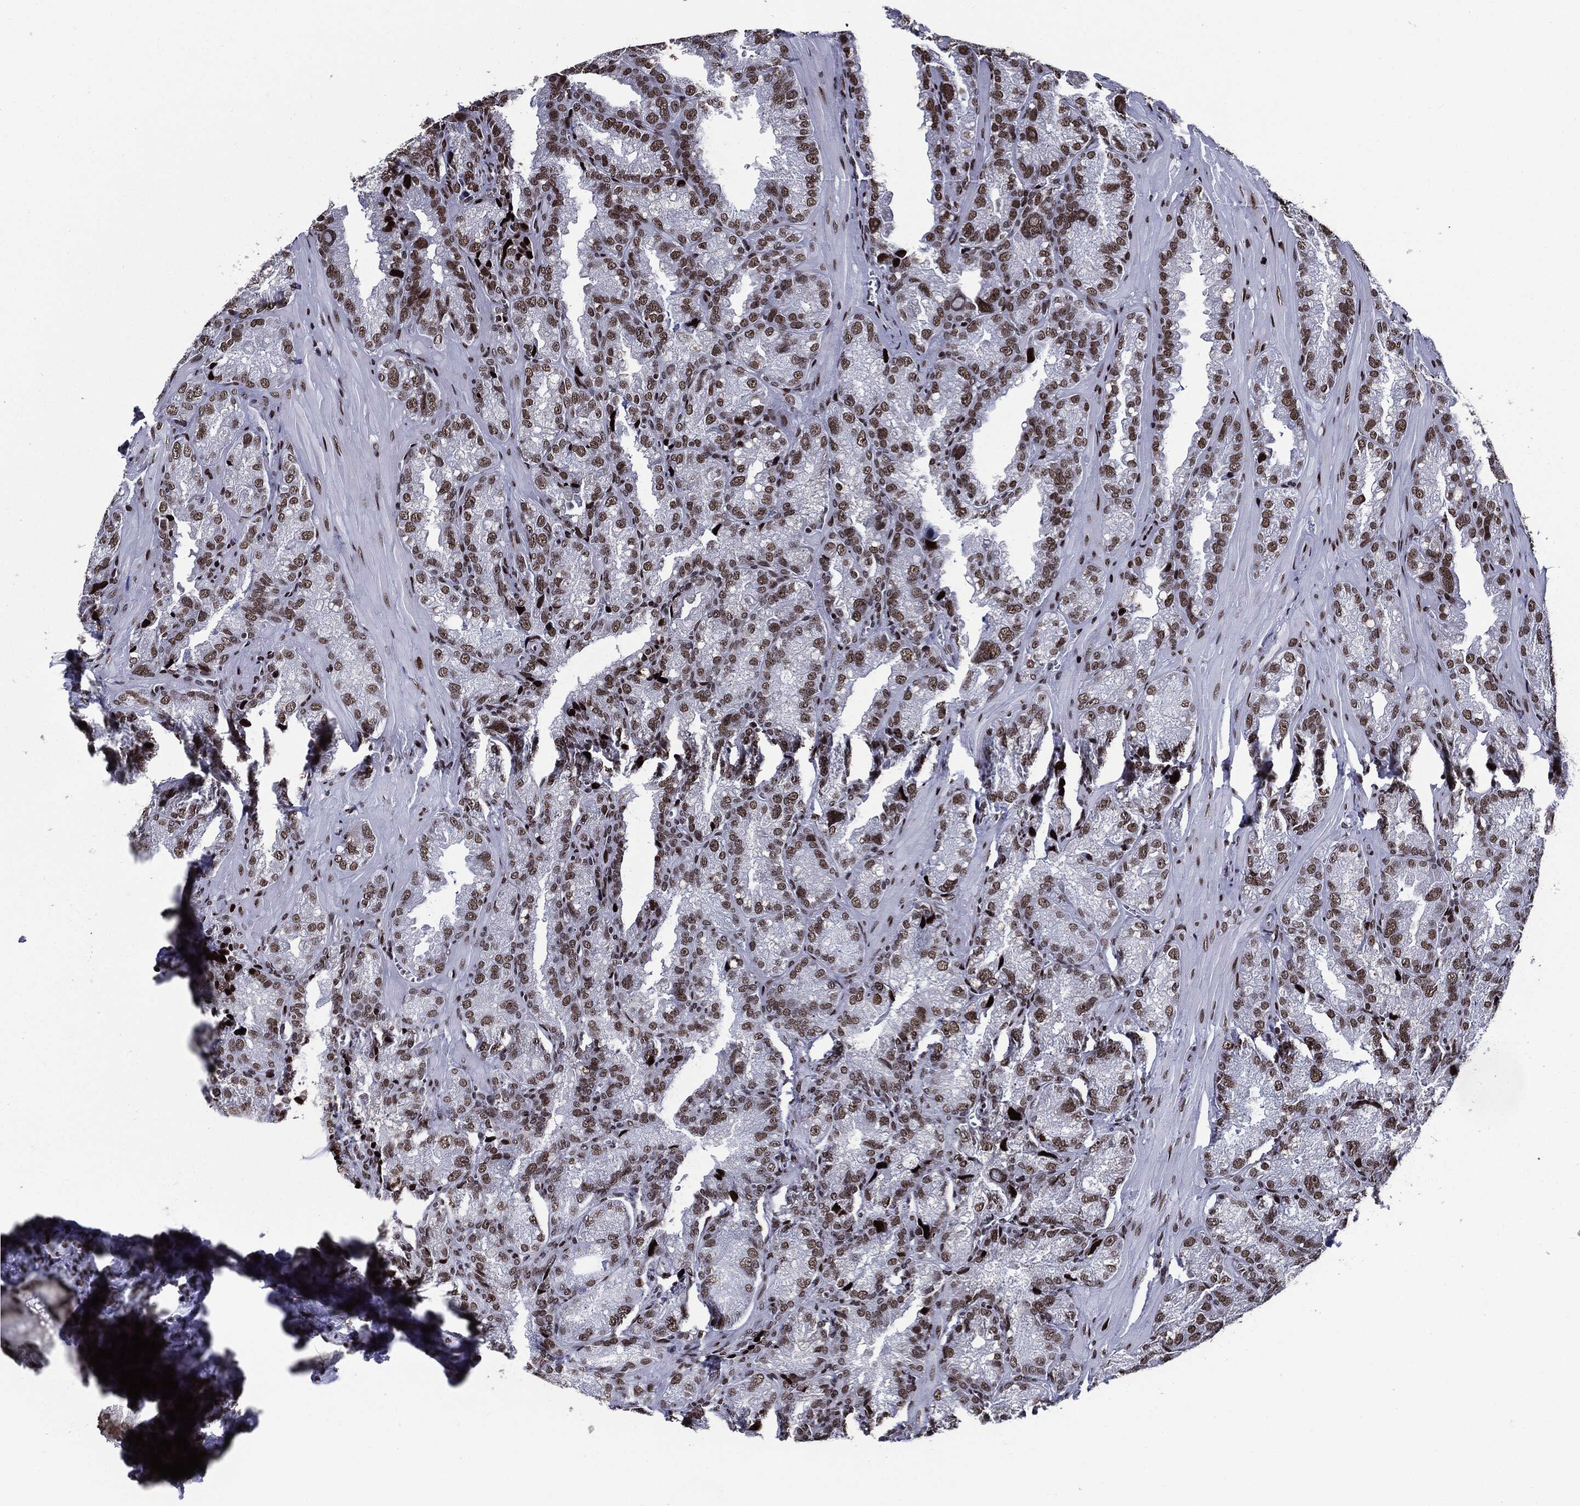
{"staining": {"intensity": "strong", "quantity": "25%-75%", "location": "nuclear"}, "tissue": "seminal vesicle", "cell_type": "Glandular cells", "image_type": "normal", "snomed": [{"axis": "morphology", "description": "Normal tissue, NOS"}, {"axis": "topography", "description": "Seminal veicle"}], "caption": "Protein staining of normal seminal vesicle demonstrates strong nuclear staining in about 25%-75% of glandular cells. (brown staining indicates protein expression, while blue staining denotes nuclei).", "gene": "ZFP91", "patient": {"sex": "male", "age": 57}}